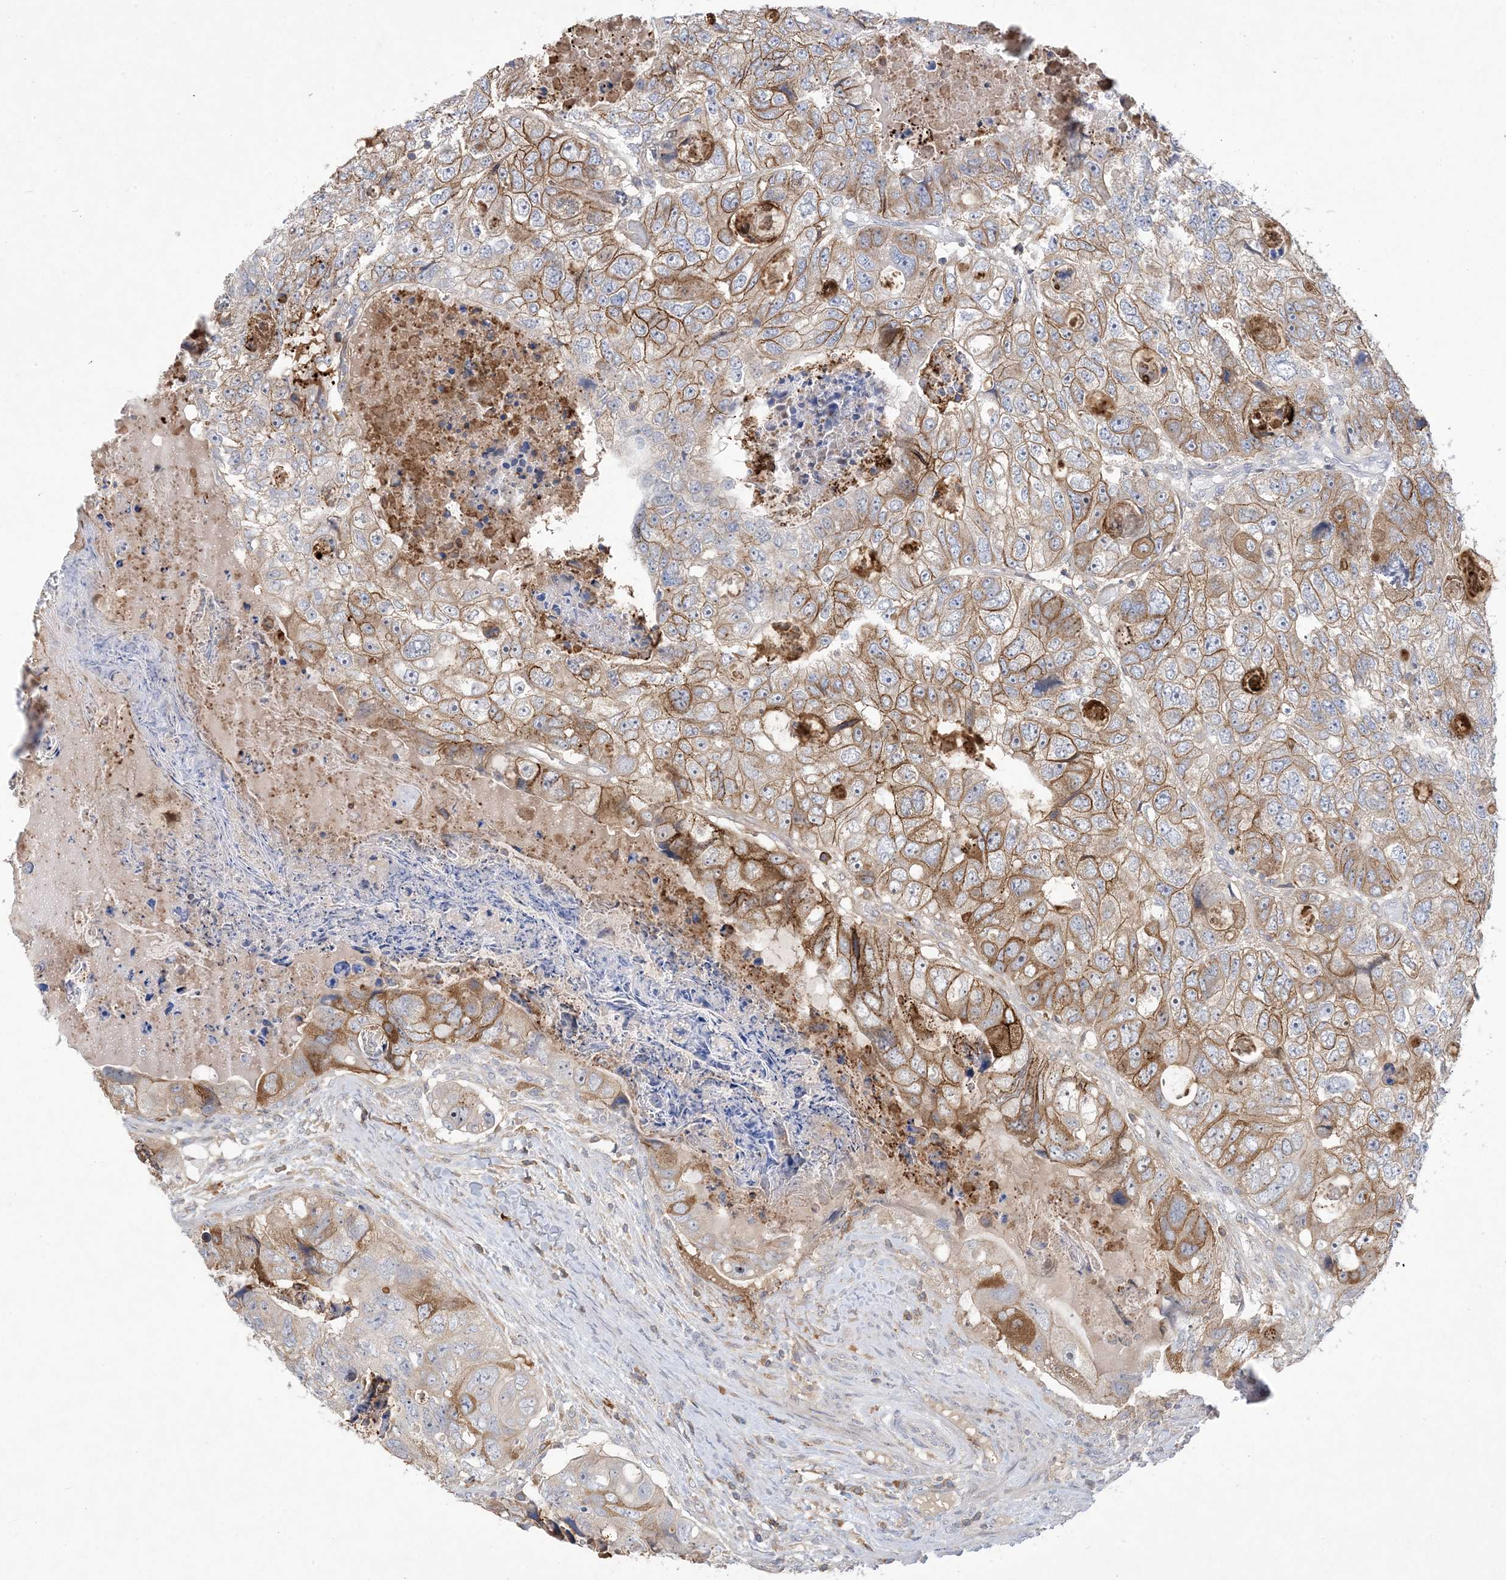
{"staining": {"intensity": "moderate", "quantity": ">75%", "location": "cytoplasmic/membranous"}, "tissue": "colorectal cancer", "cell_type": "Tumor cells", "image_type": "cancer", "snomed": [{"axis": "morphology", "description": "Adenocarcinoma, NOS"}, {"axis": "topography", "description": "Rectum"}], "caption": "Immunohistochemistry image of human colorectal adenocarcinoma stained for a protein (brown), which reveals medium levels of moderate cytoplasmic/membranous expression in approximately >75% of tumor cells.", "gene": "AOC1", "patient": {"sex": "male", "age": 59}}